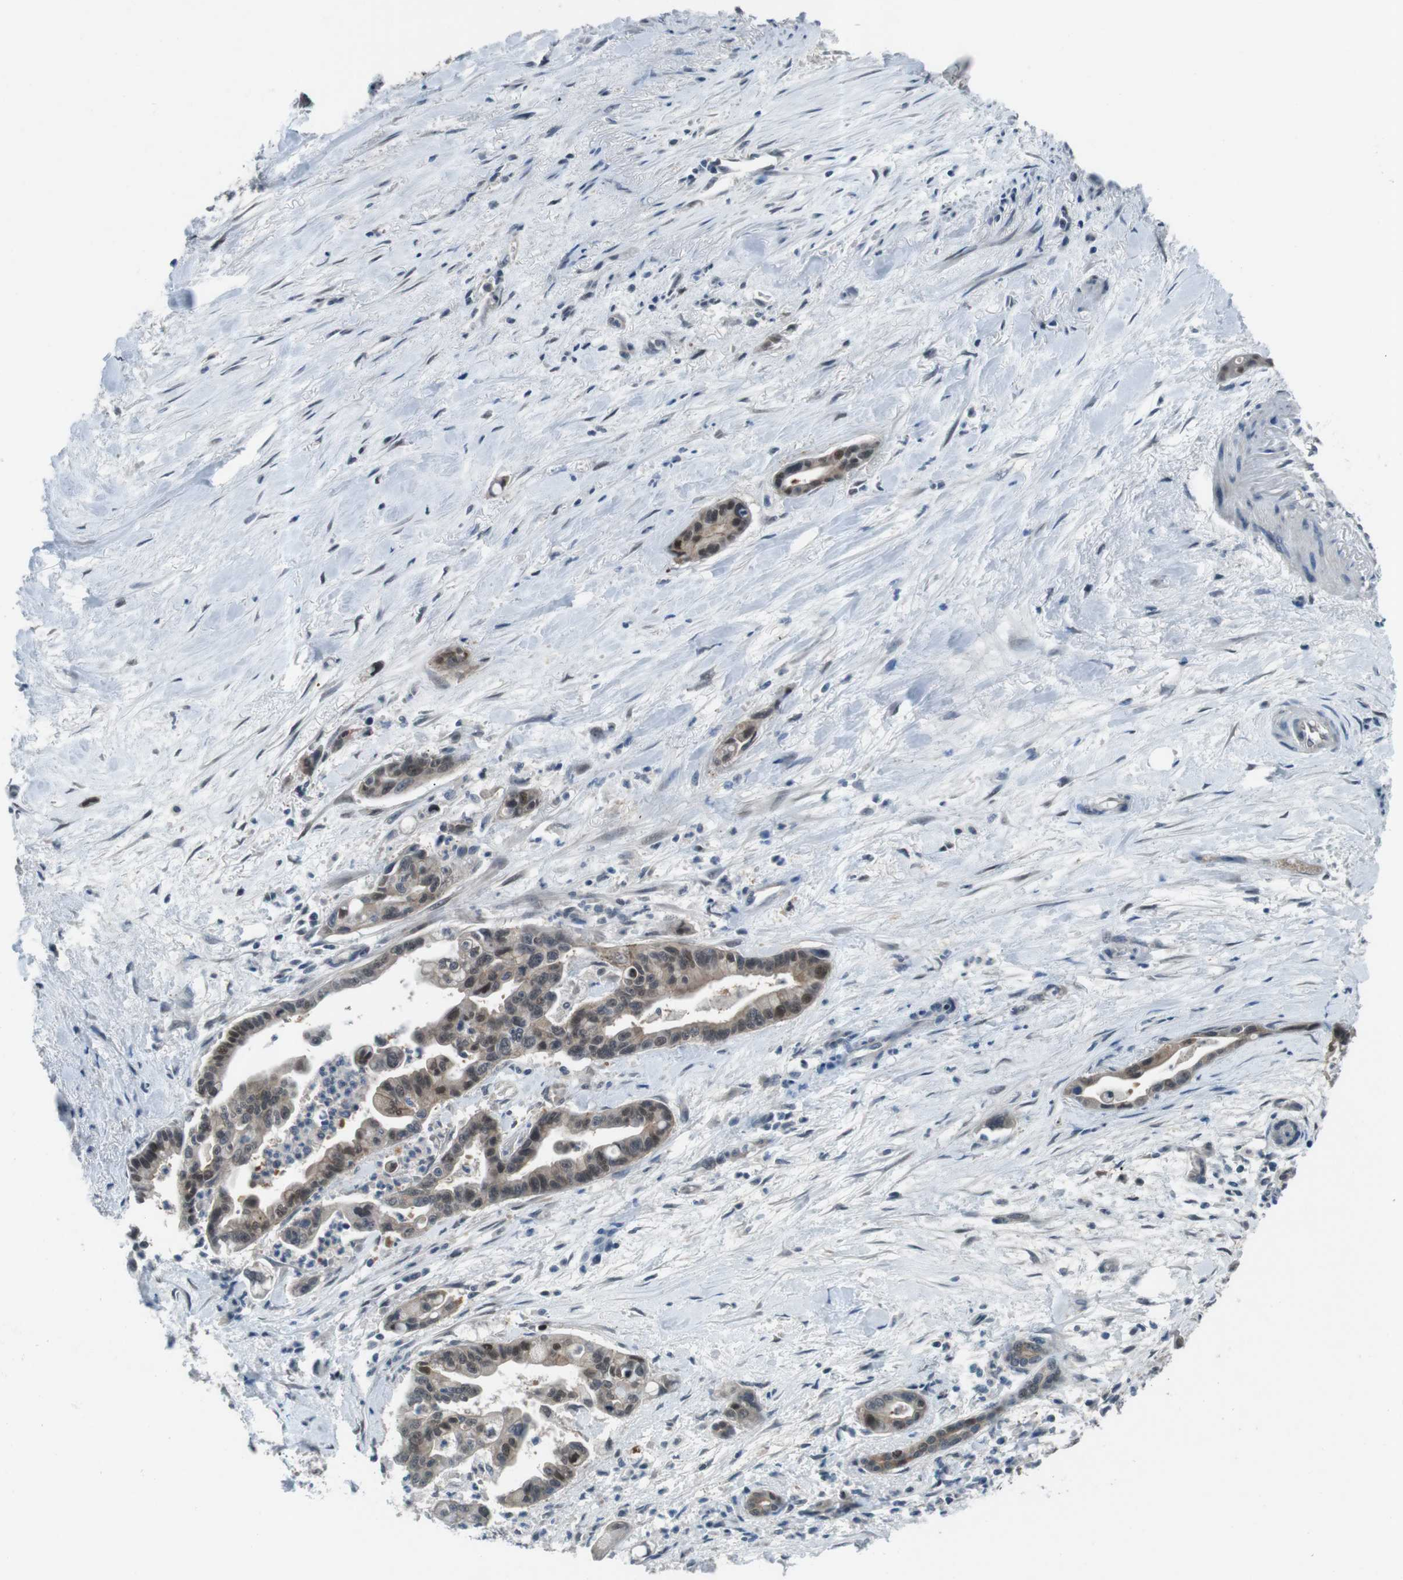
{"staining": {"intensity": "moderate", "quantity": ">75%", "location": "cytoplasmic/membranous,nuclear"}, "tissue": "pancreatic cancer", "cell_type": "Tumor cells", "image_type": "cancer", "snomed": [{"axis": "morphology", "description": "Adenocarcinoma, NOS"}, {"axis": "topography", "description": "Pancreas"}], "caption": "Pancreatic adenocarcinoma stained with DAB IHC reveals medium levels of moderate cytoplasmic/membranous and nuclear expression in approximately >75% of tumor cells.", "gene": "LRP5", "patient": {"sex": "male", "age": 70}}